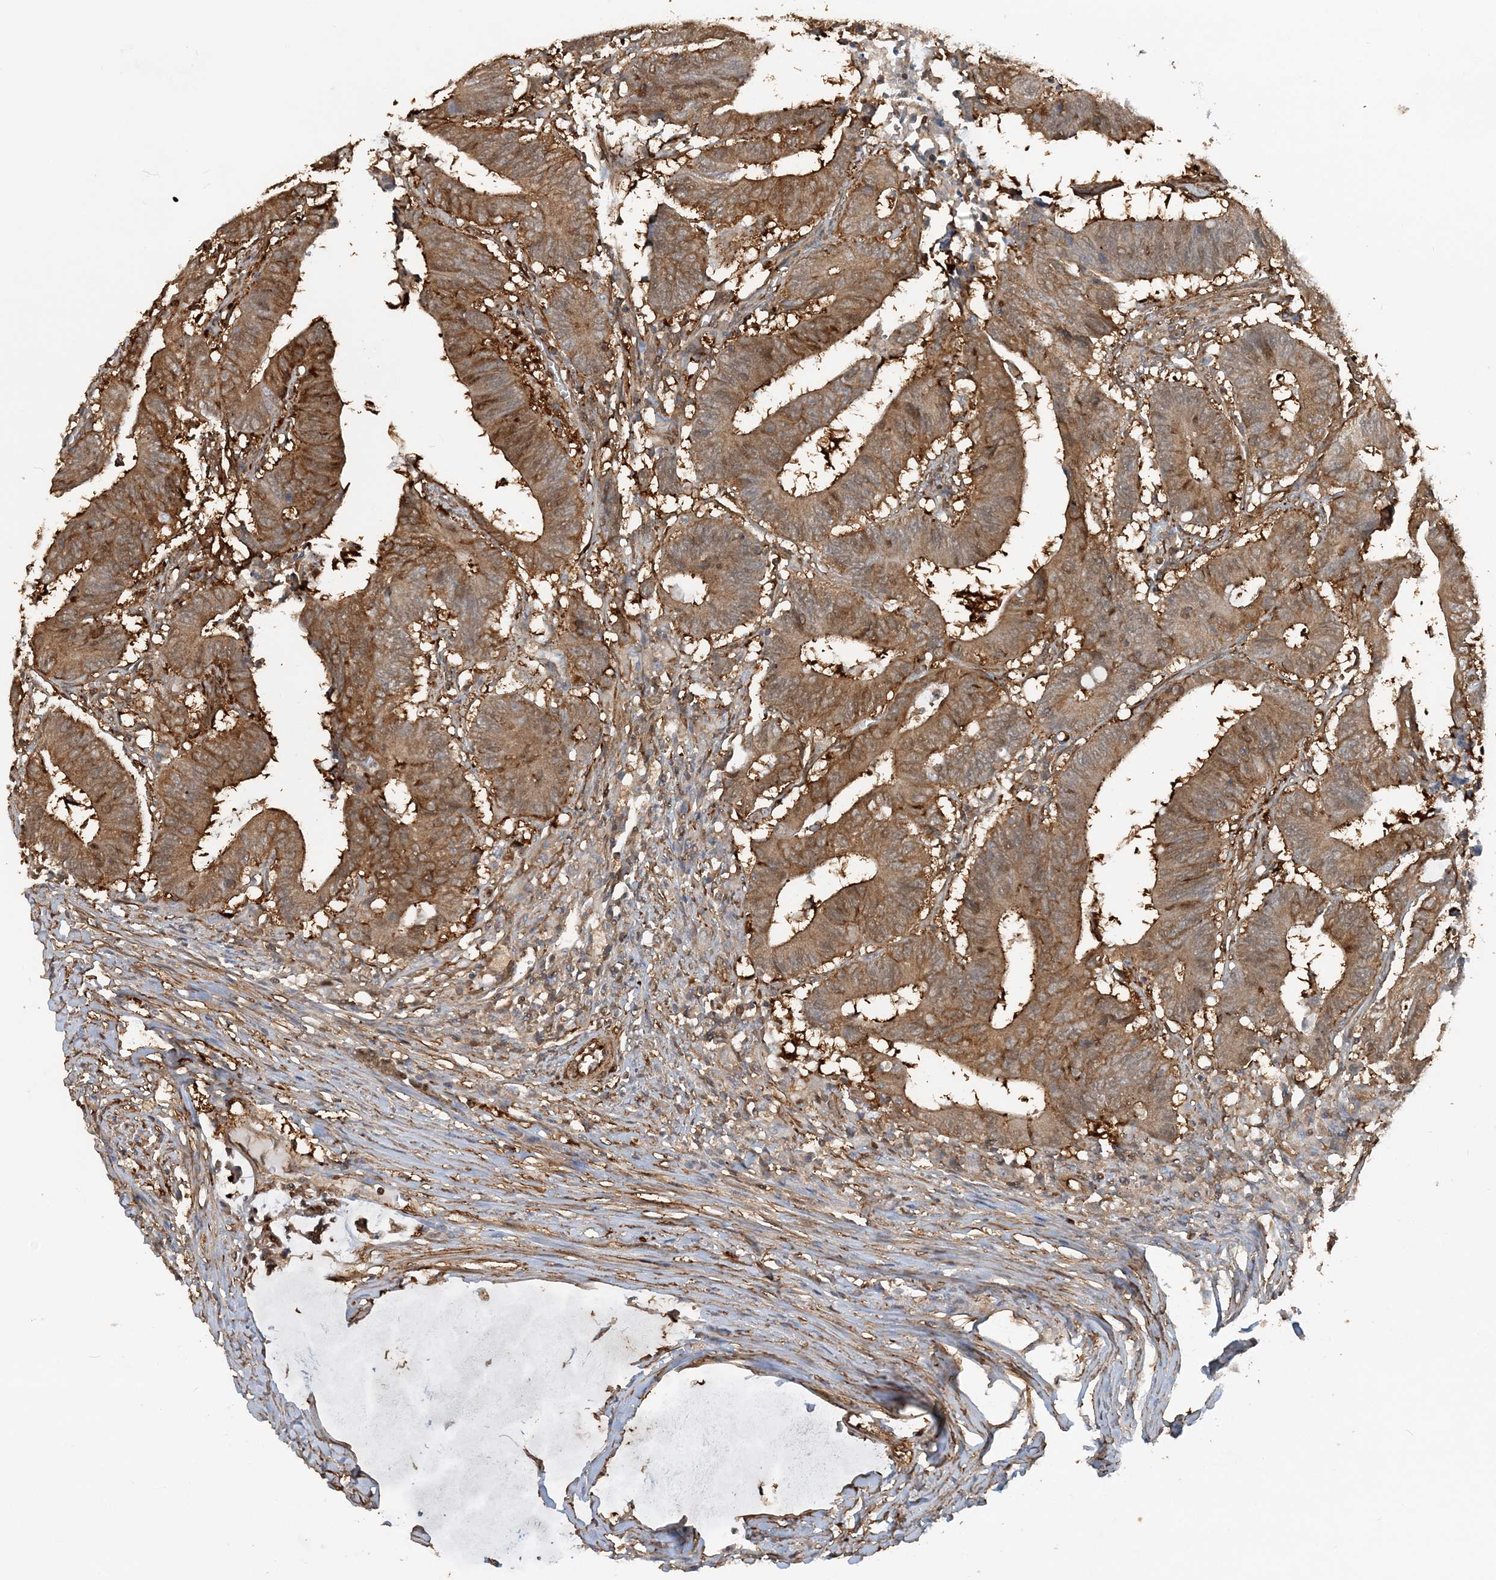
{"staining": {"intensity": "moderate", "quantity": ">75%", "location": "cytoplasmic/membranous"}, "tissue": "colorectal cancer", "cell_type": "Tumor cells", "image_type": "cancer", "snomed": [{"axis": "morphology", "description": "Adenocarcinoma, NOS"}, {"axis": "topography", "description": "Colon"}], "caption": "The immunohistochemical stain shows moderate cytoplasmic/membranous positivity in tumor cells of adenocarcinoma (colorectal) tissue.", "gene": "DSTN", "patient": {"sex": "male", "age": 45}}